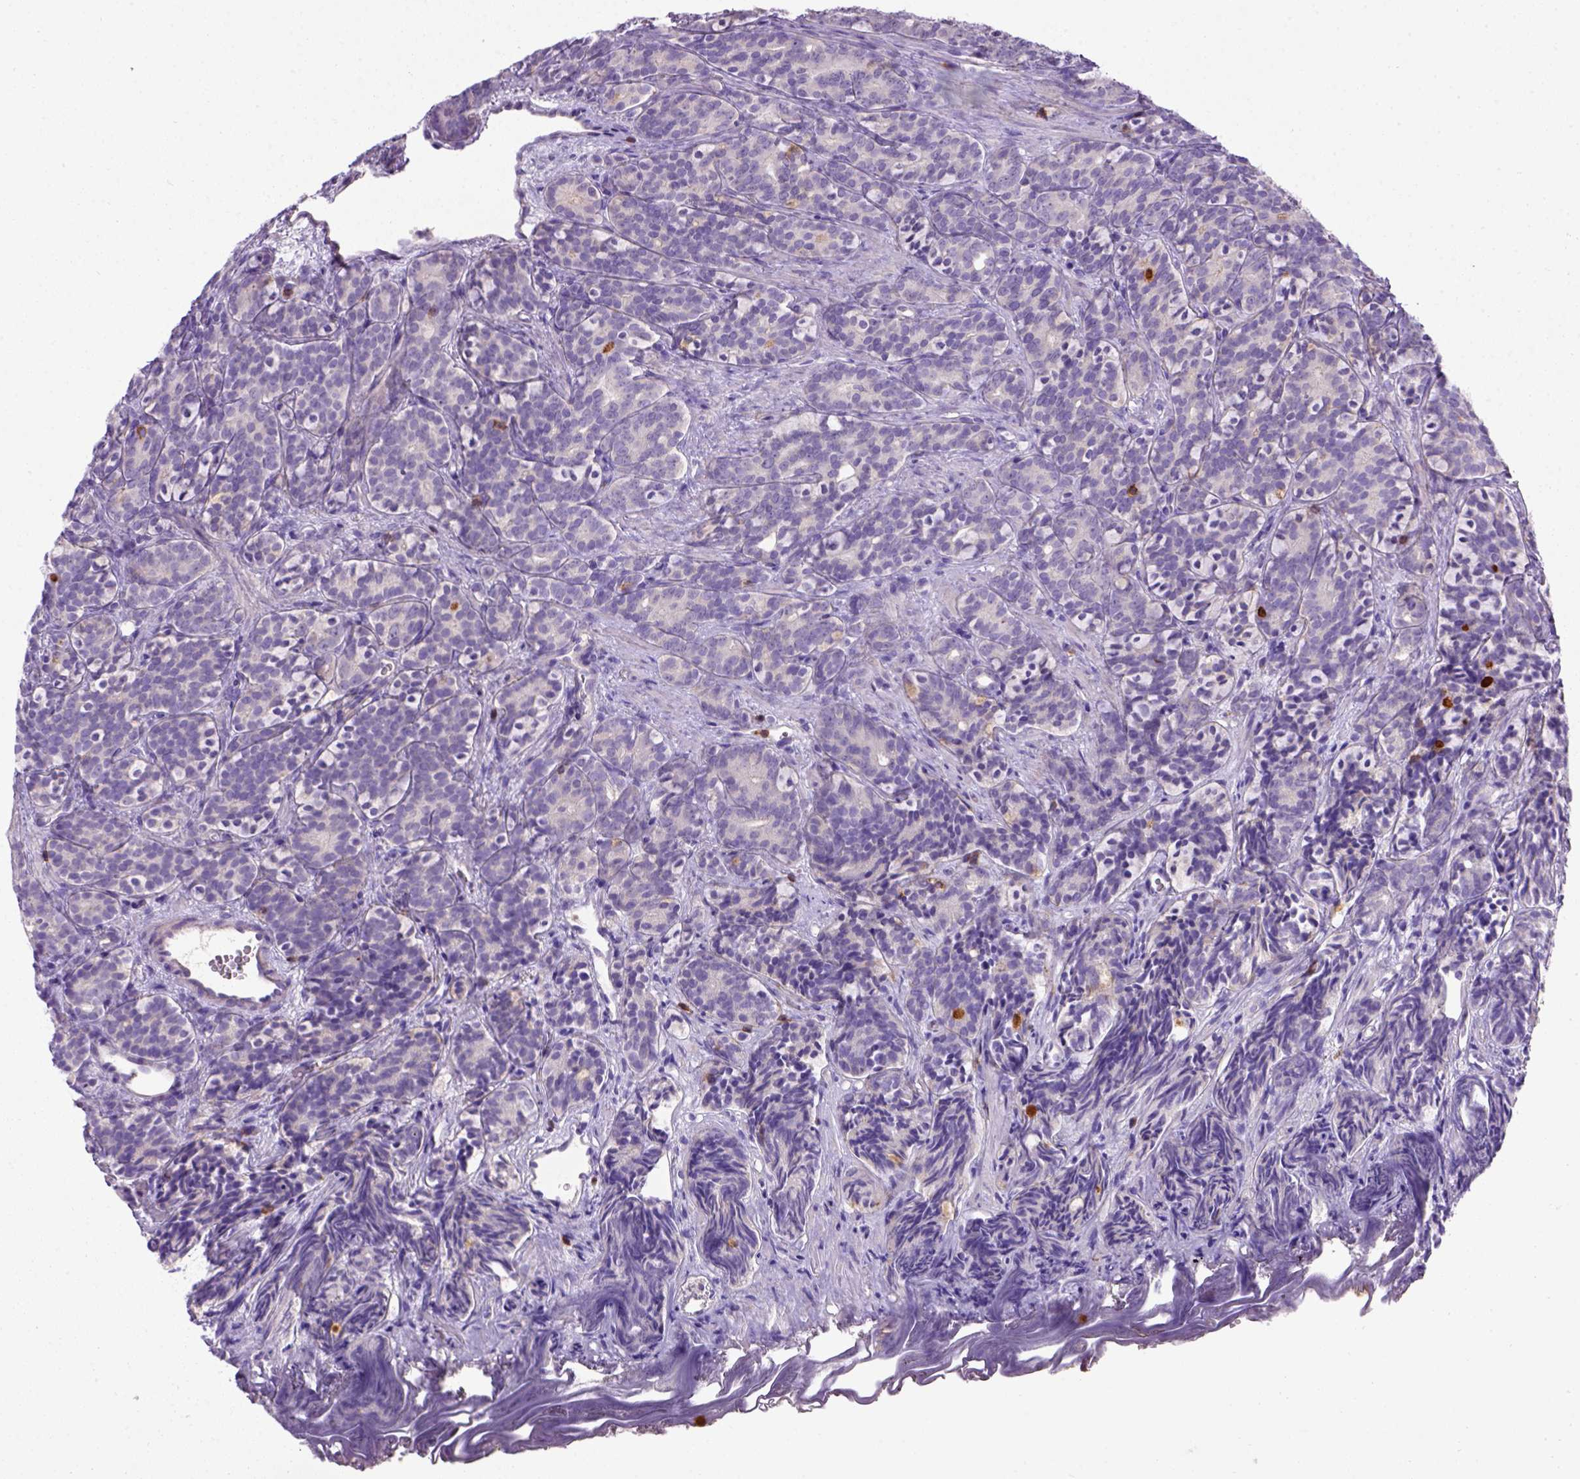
{"staining": {"intensity": "negative", "quantity": "none", "location": "none"}, "tissue": "prostate cancer", "cell_type": "Tumor cells", "image_type": "cancer", "snomed": [{"axis": "morphology", "description": "Adenocarcinoma, High grade"}, {"axis": "topography", "description": "Prostate"}], "caption": "IHC of prostate cancer (adenocarcinoma (high-grade)) shows no expression in tumor cells. (Immunohistochemistry (ihc), brightfield microscopy, high magnification).", "gene": "CD3E", "patient": {"sex": "male", "age": 84}}